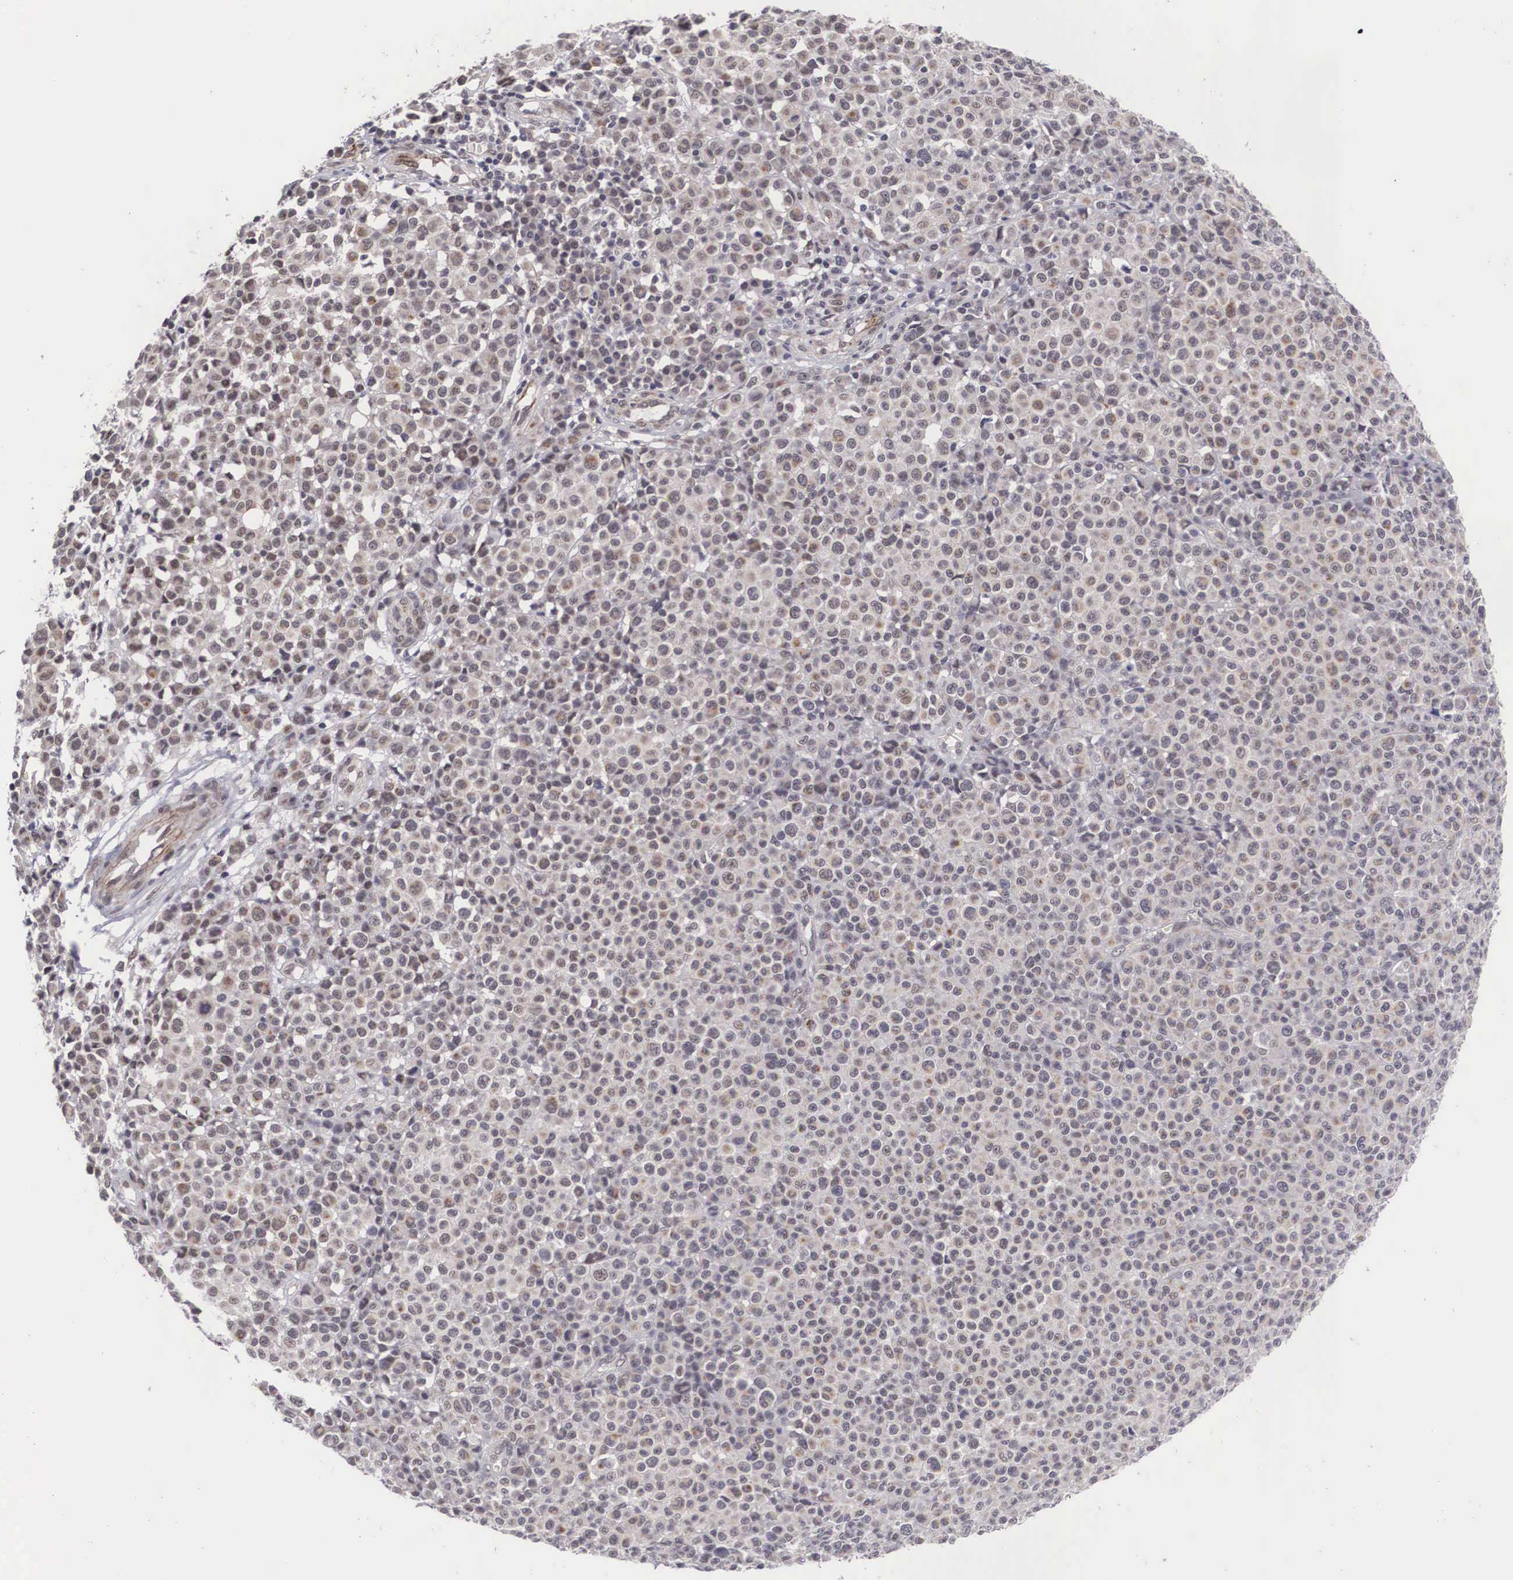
{"staining": {"intensity": "weak", "quantity": "<25%", "location": "nuclear"}, "tissue": "melanoma", "cell_type": "Tumor cells", "image_type": "cancer", "snomed": [{"axis": "morphology", "description": "Malignant melanoma, Metastatic site"}, {"axis": "topography", "description": "Skin"}], "caption": "Immunohistochemical staining of melanoma shows no significant staining in tumor cells.", "gene": "MORC2", "patient": {"sex": "male", "age": 32}}